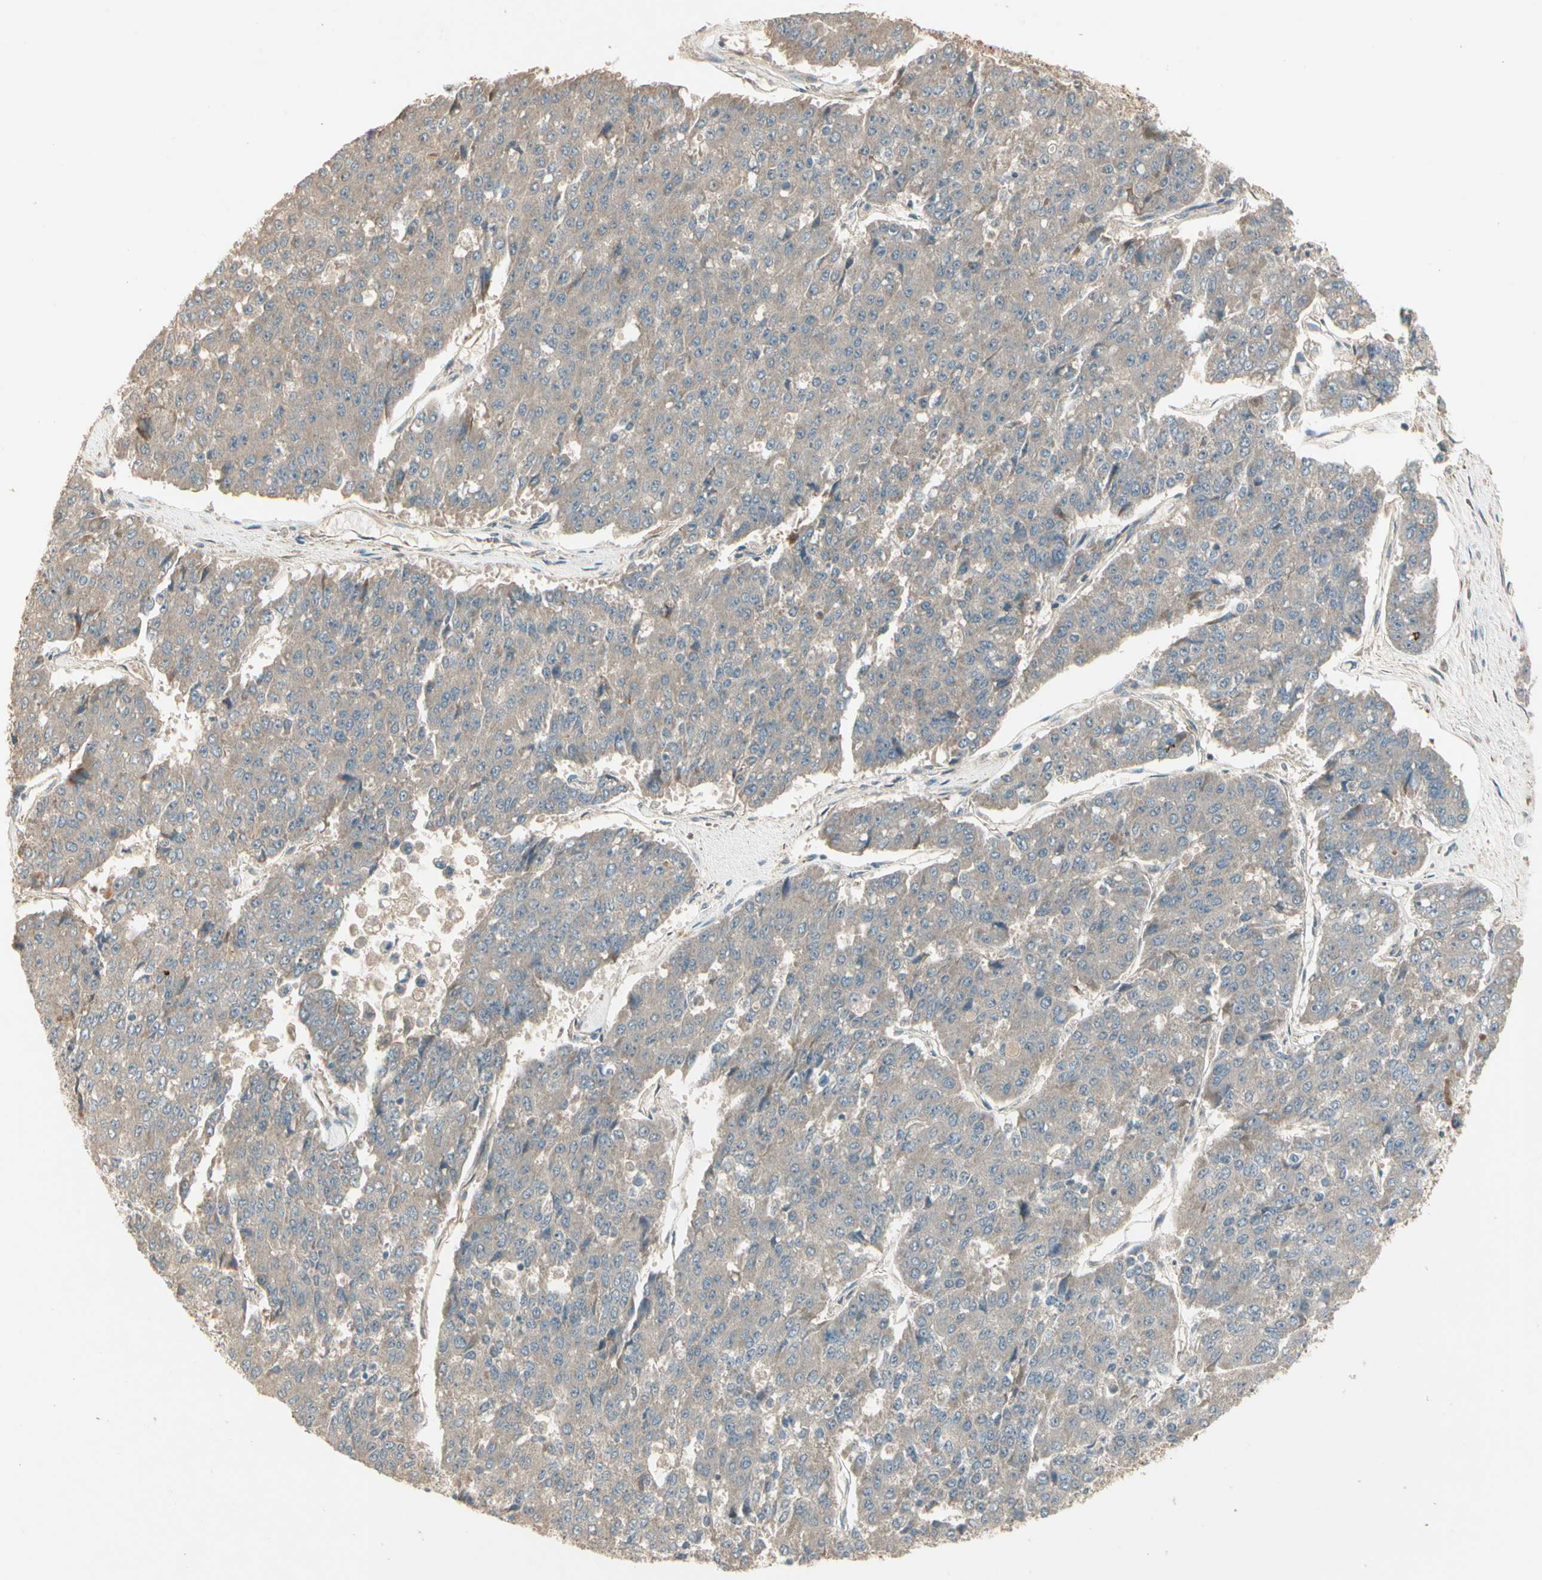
{"staining": {"intensity": "weak", "quantity": ">75%", "location": "cytoplasmic/membranous"}, "tissue": "pancreatic cancer", "cell_type": "Tumor cells", "image_type": "cancer", "snomed": [{"axis": "morphology", "description": "Adenocarcinoma, NOS"}, {"axis": "topography", "description": "Pancreas"}], "caption": "High-power microscopy captured an immunohistochemistry micrograph of adenocarcinoma (pancreatic), revealing weak cytoplasmic/membranous expression in approximately >75% of tumor cells.", "gene": "ACVR1", "patient": {"sex": "male", "age": 50}}